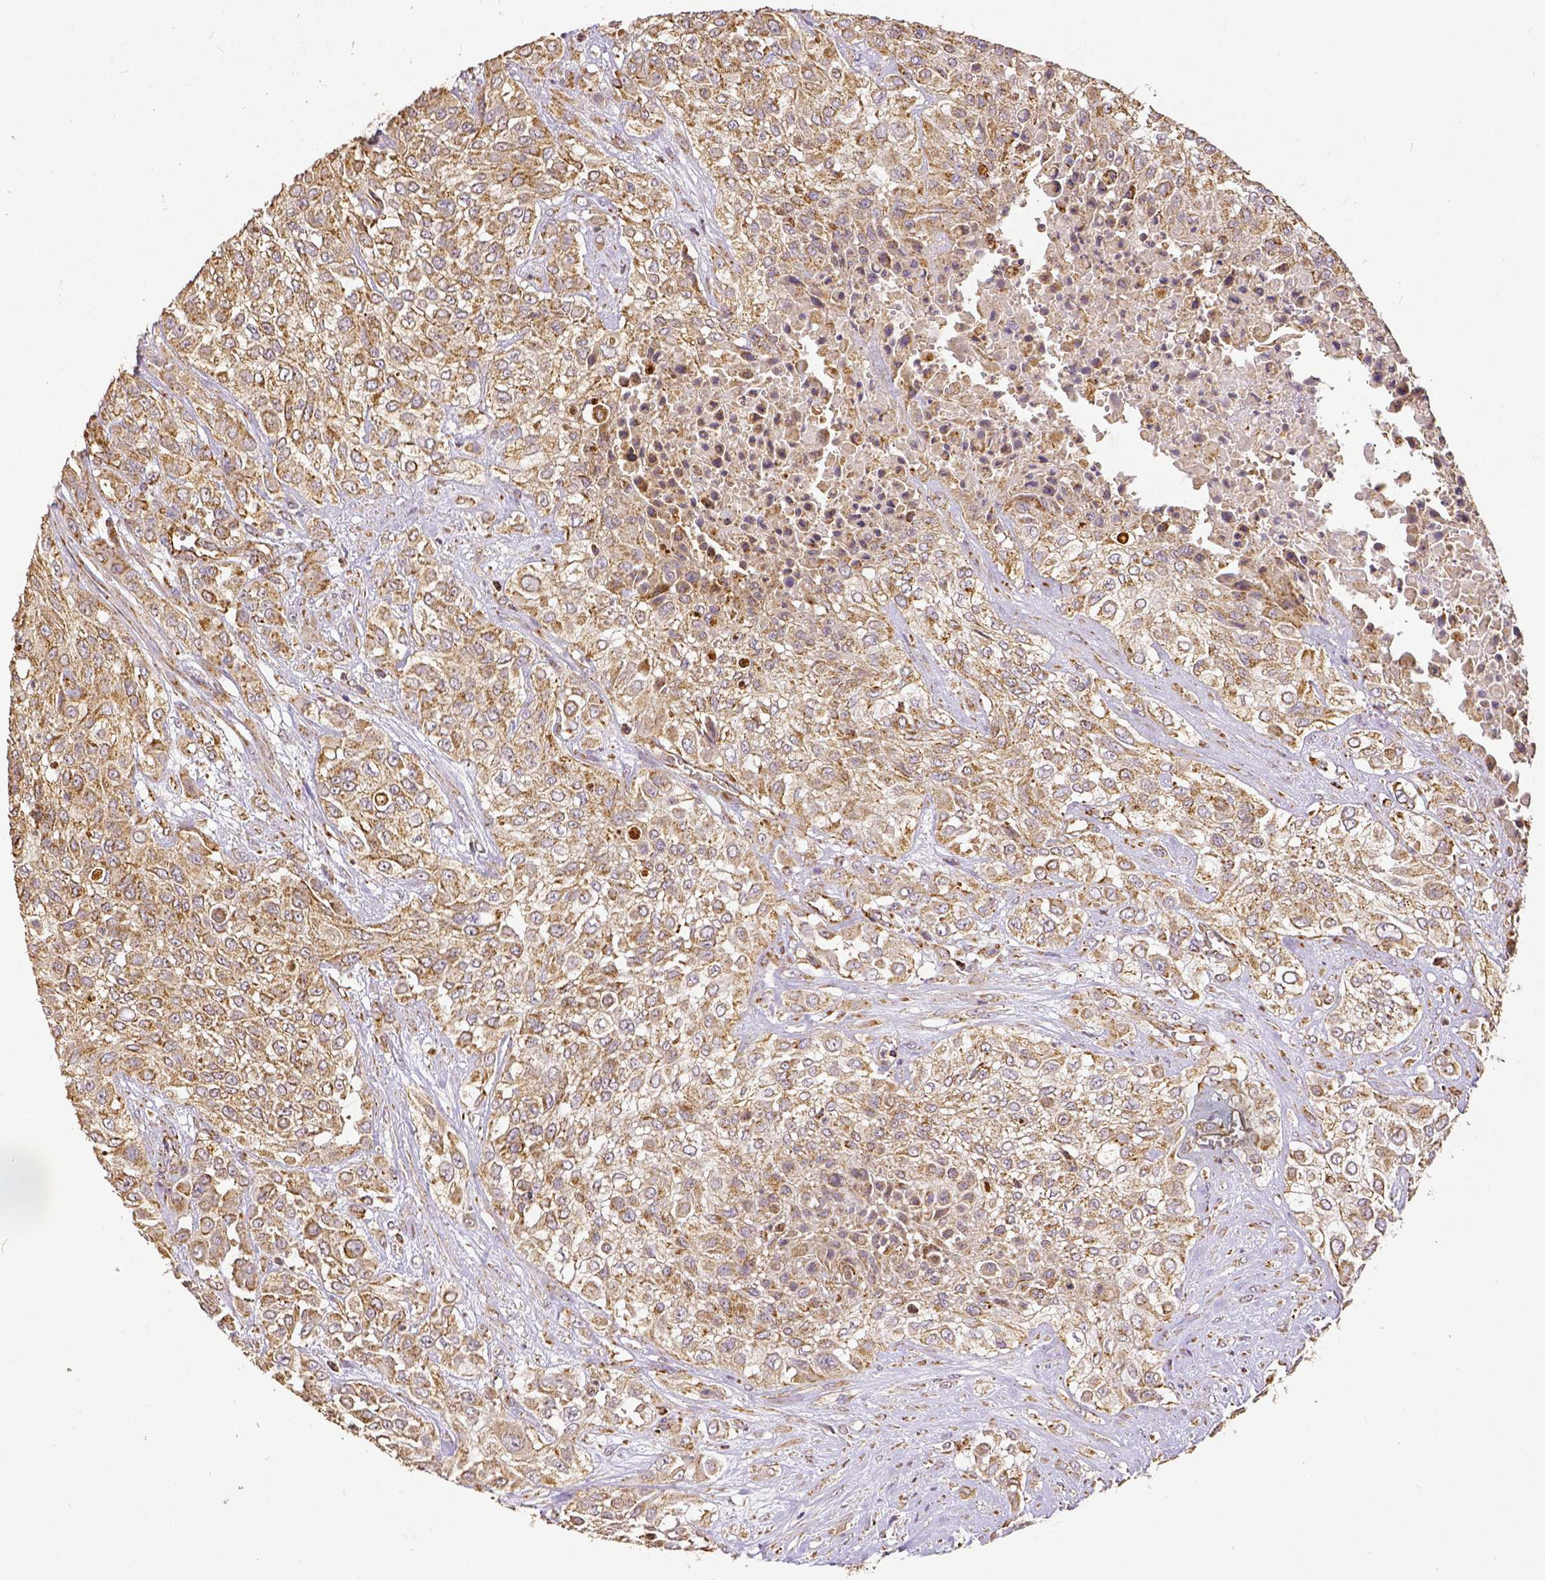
{"staining": {"intensity": "weak", "quantity": ">75%", "location": "cytoplasmic/membranous"}, "tissue": "urothelial cancer", "cell_type": "Tumor cells", "image_type": "cancer", "snomed": [{"axis": "morphology", "description": "Urothelial carcinoma, High grade"}, {"axis": "topography", "description": "Urinary bladder"}], "caption": "Tumor cells exhibit low levels of weak cytoplasmic/membranous expression in approximately >75% of cells in urothelial cancer. The staining was performed using DAB (3,3'-diaminobenzidine) to visualize the protein expression in brown, while the nuclei were stained in blue with hematoxylin (Magnification: 20x).", "gene": "SDHB", "patient": {"sex": "male", "age": 57}}